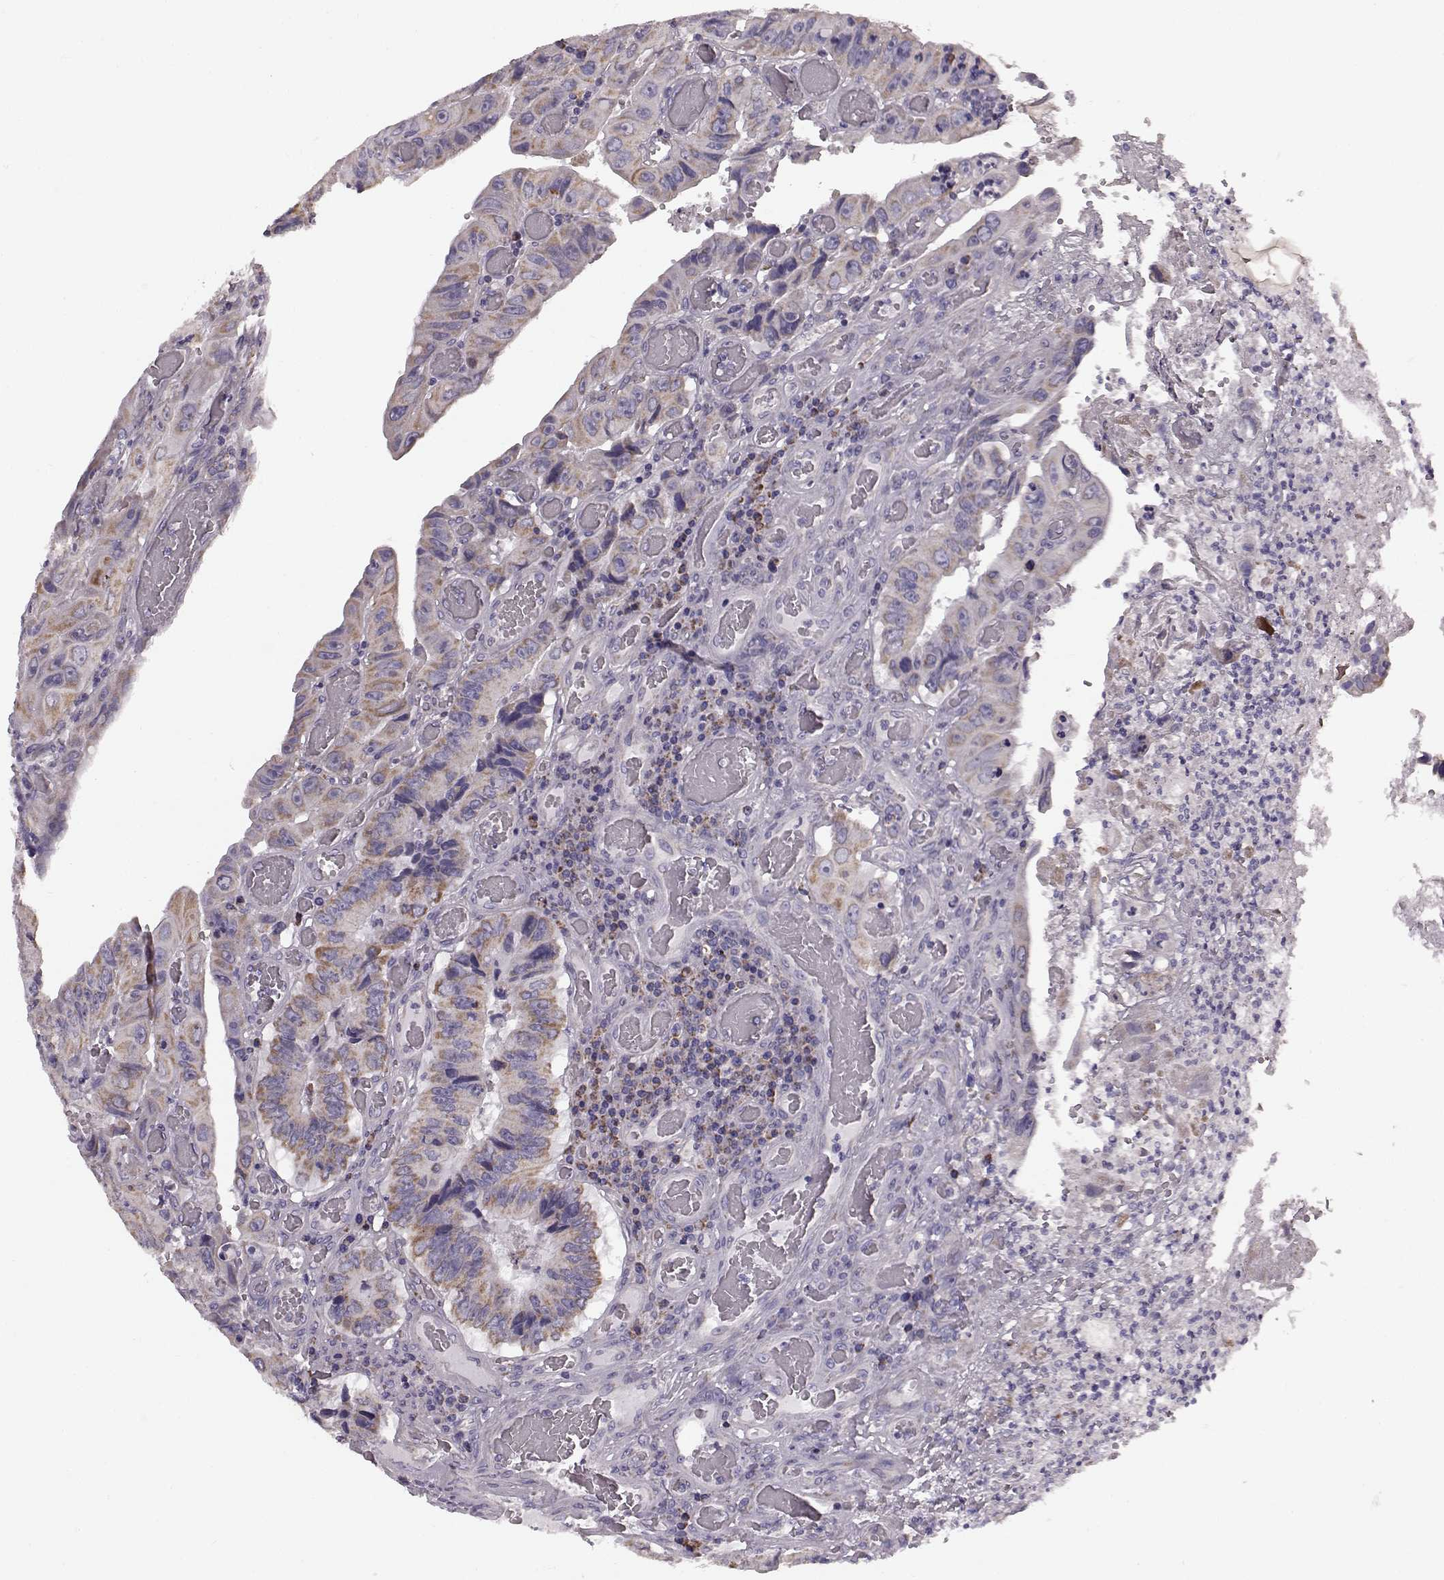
{"staining": {"intensity": "moderate", "quantity": ">75%", "location": "cytoplasmic/membranous"}, "tissue": "colorectal cancer", "cell_type": "Tumor cells", "image_type": "cancer", "snomed": [{"axis": "morphology", "description": "Adenocarcinoma, NOS"}, {"axis": "topography", "description": "Colon"}], "caption": "Immunohistochemistry (IHC) histopathology image of colorectal cancer (adenocarcinoma) stained for a protein (brown), which reveals medium levels of moderate cytoplasmic/membranous expression in about >75% of tumor cells.", "gene": "FAM8A1", "patient": {"sex": "female", "age": 84}}